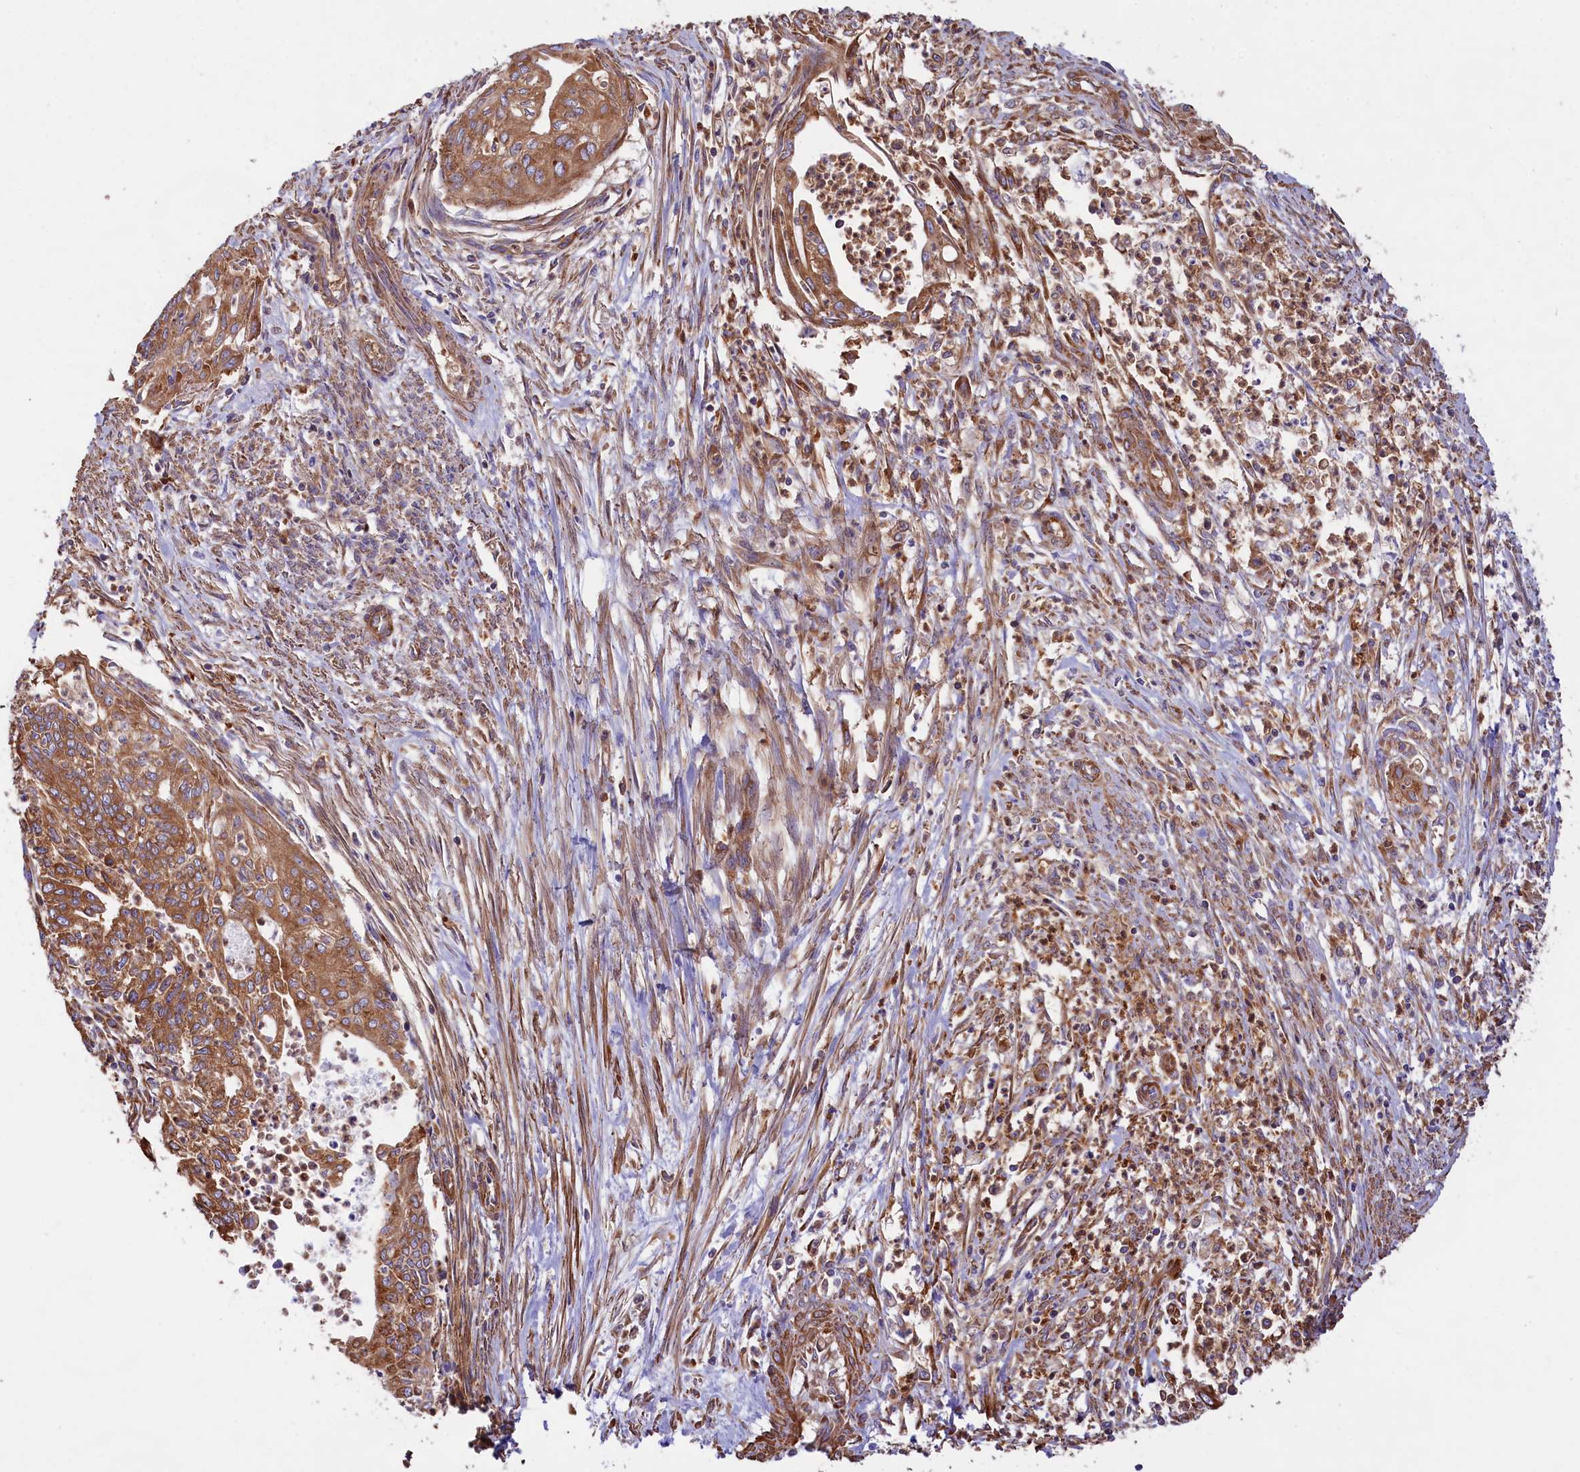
{"staining": {"intensity": "moderate", "quantity": ">75%", "location": "cytoplasmic/membranous"}, "tissue": "endometrial cancer", "cell_type": "Tumor cells", "image_type": "cancer", "snomed": [{"axis": "morphology", "description": "Adenocarcinoma, NOS"}, {"axis": "topography", "description": "Endometrium"}], "caption": "Endometrial cancer was stained to show a protein in brown. There is medium levels of moderate cytoplasmic/membranous positivity in about >75% of tumor cells.", "gene": "GYS1", "patient": {"sex": "female", "age": 73}}